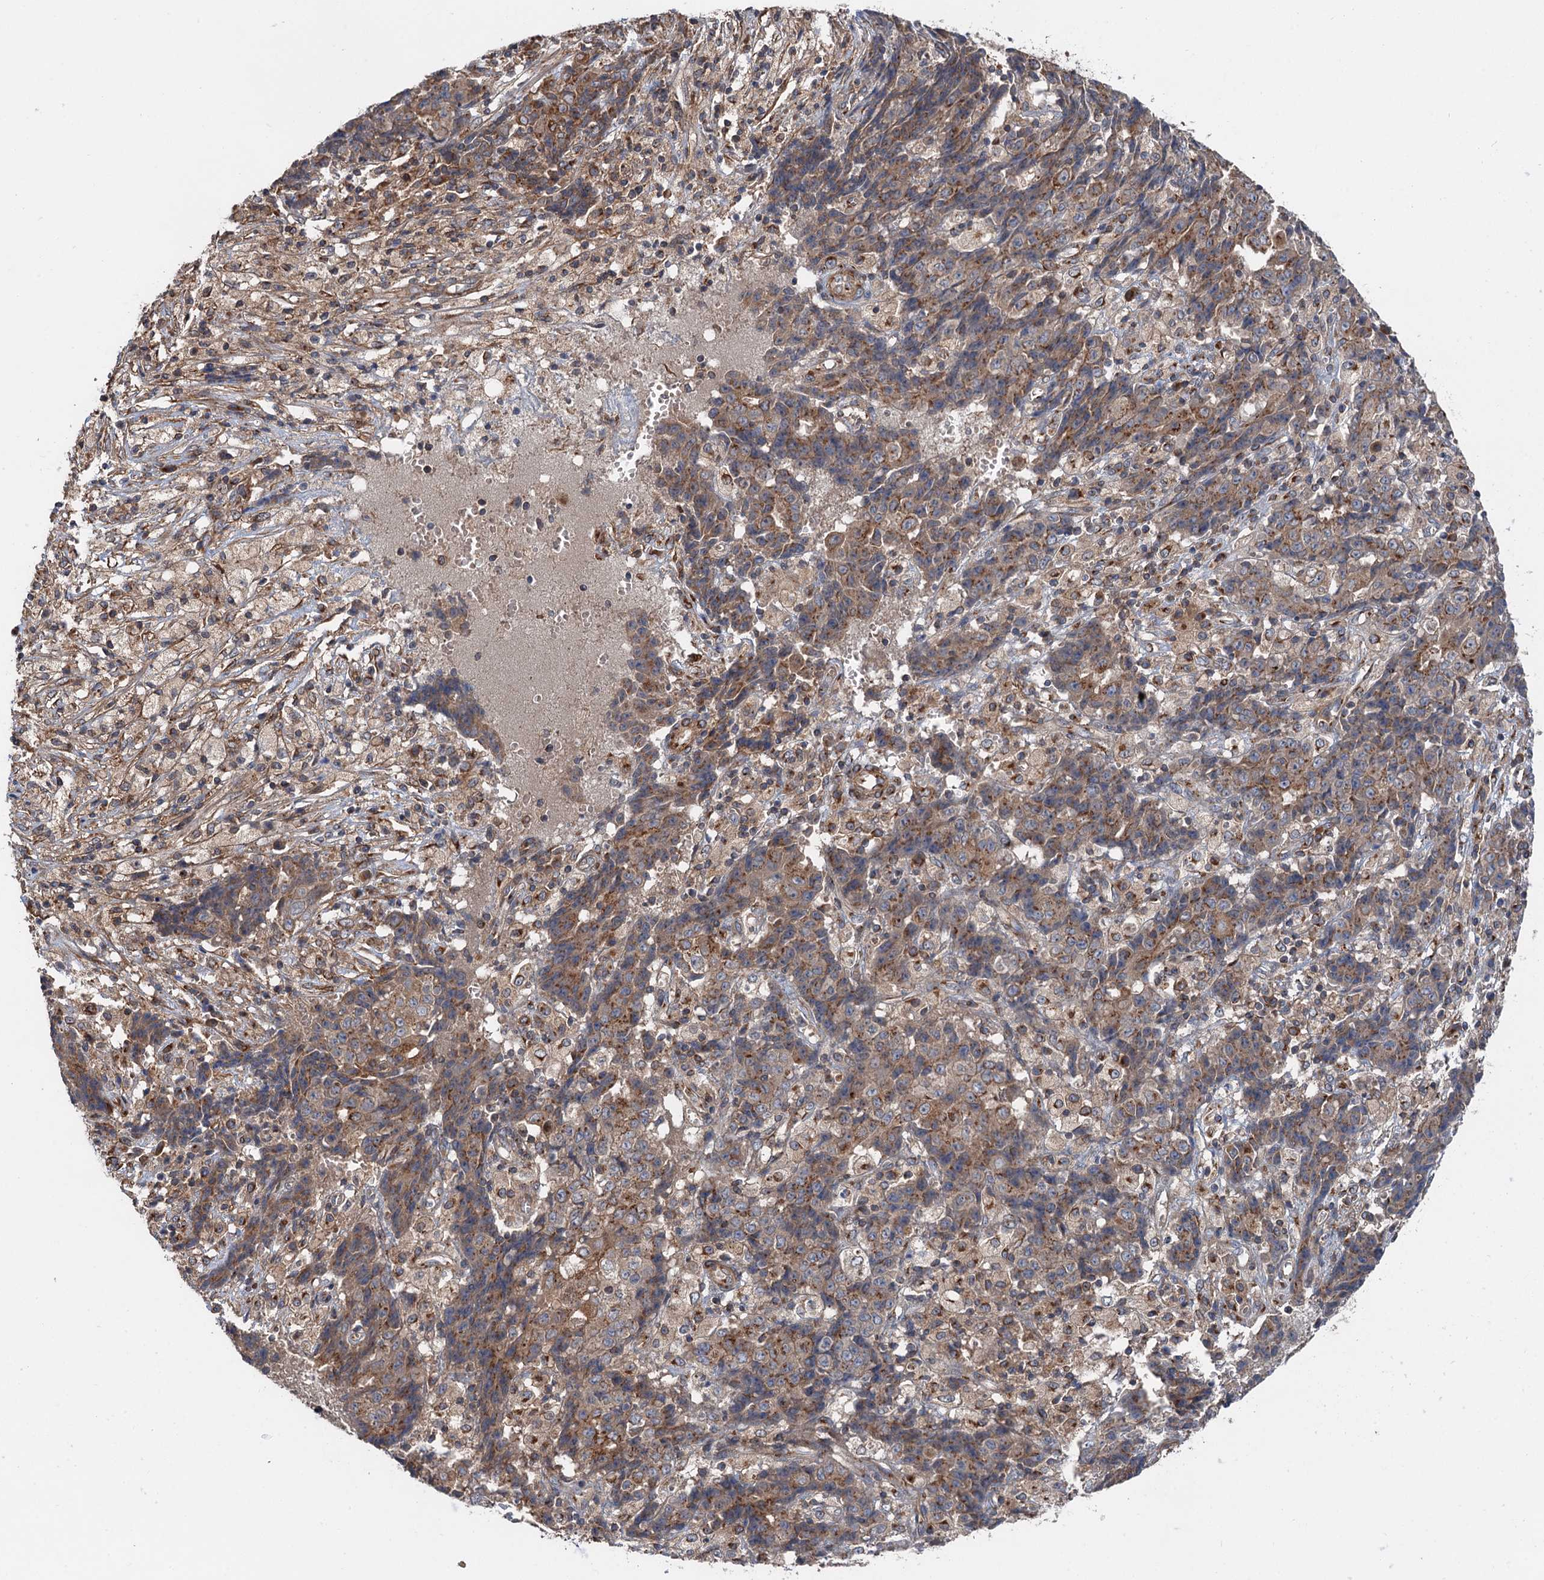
{"staining": {"intensity": "moderate", "quantity": ">75%", "location": "cytoplasmic/membranous"}, "tissue": "ovarian cancer", "cell_type": "Tumor cells", "image_type": "cancer", "snomed": [{"axis": "morphology", "description": "Carcinoma, endometroid"}, {"axis": "topography", "description": "Ovary"}], "caption": "Ovarian cancer (endometroid carcinoma) stained with a brown dye exhibits moderate cytoplasmic/membranous positive expression in about >75% of tumor cells.", "gene": "ANKRD26", "patient": {"sex": "female", "age": 42}}